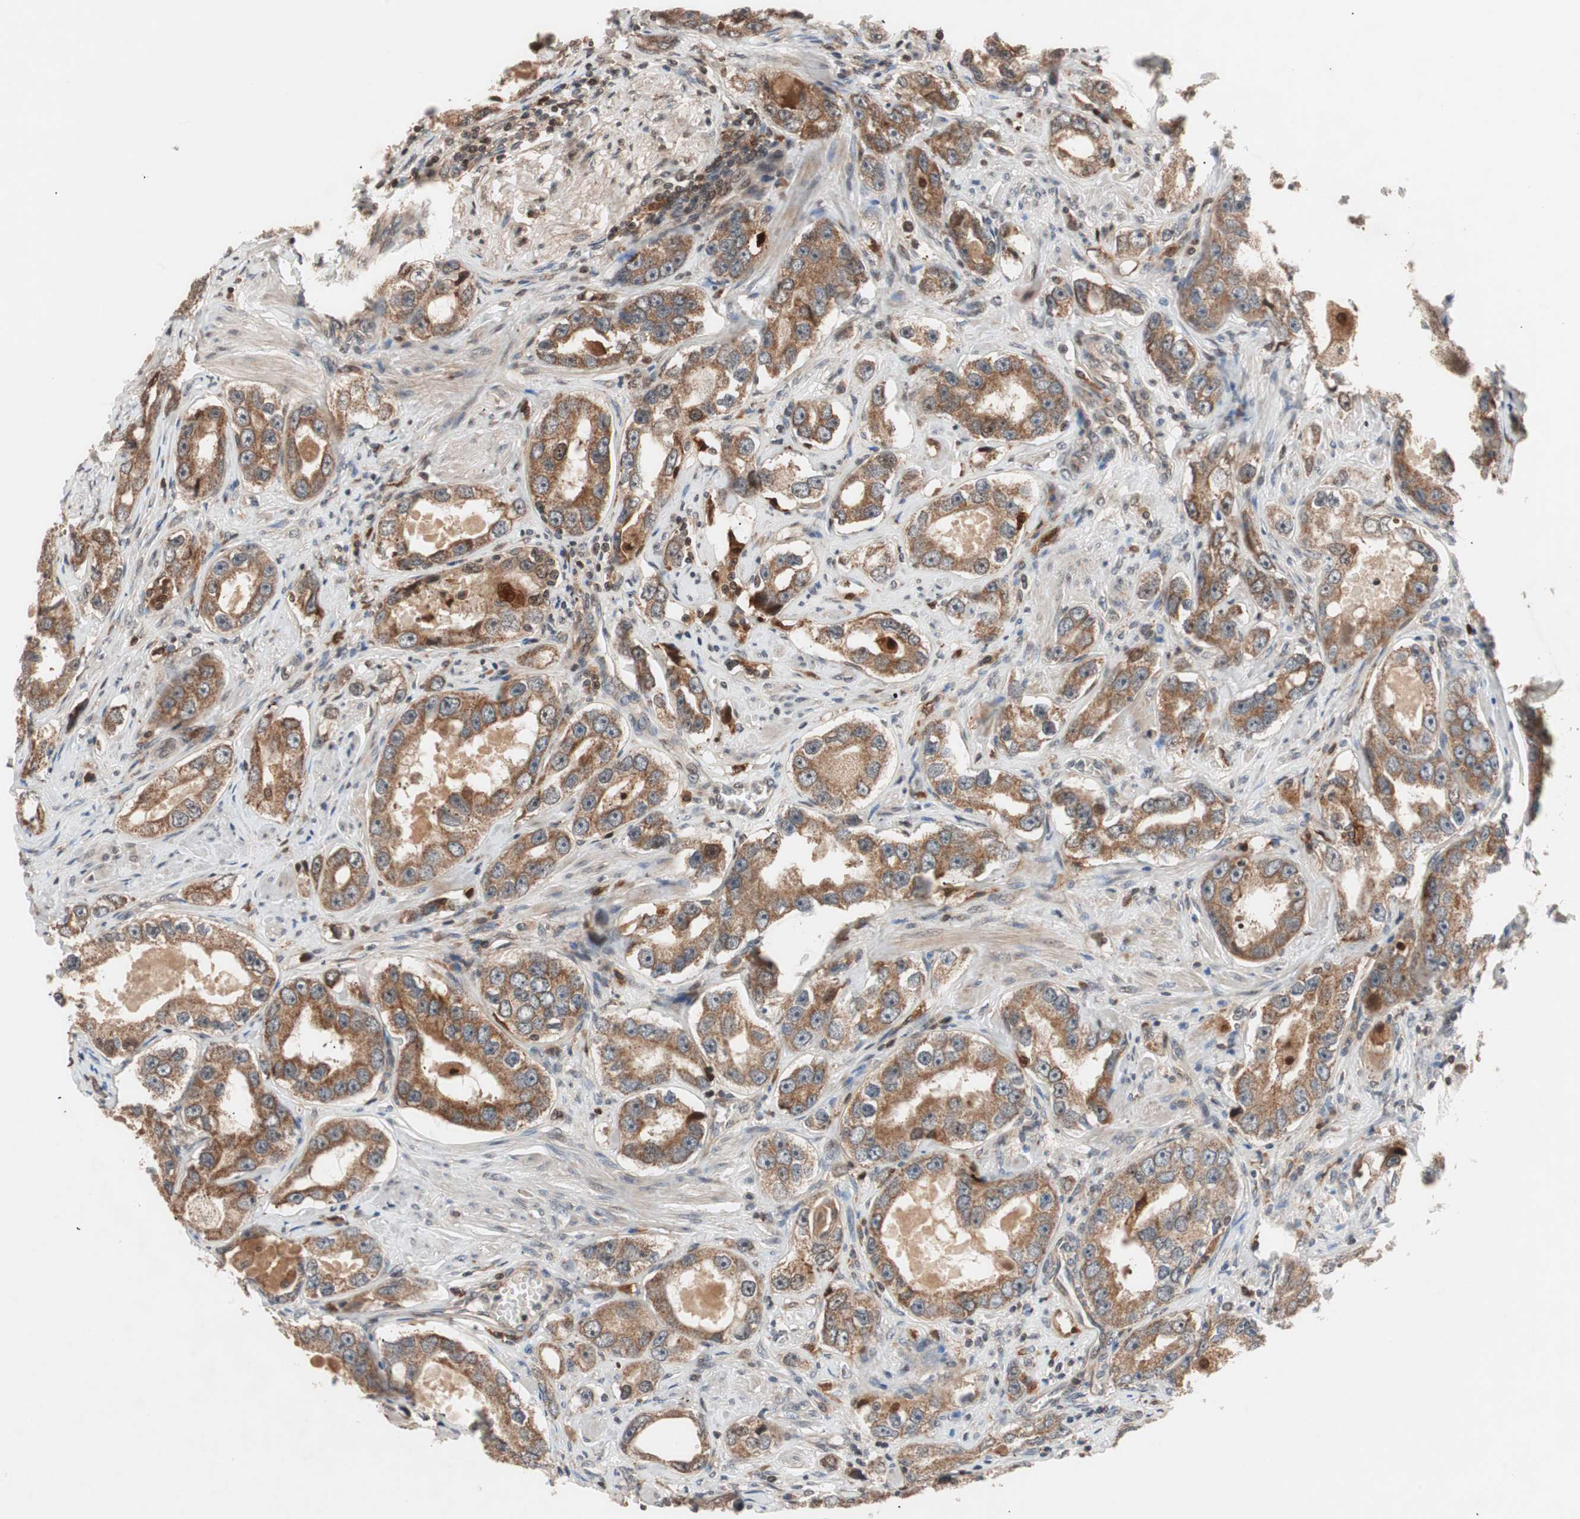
{"staining": {"intensity": "moderate", "quantity": ">75%", "location": "cytoplasmic/membranous"}, "tissue": "prostate cancer", "cell_type": "Tumor cells", "image_type": "cancer", "snomed": [{"axis": "morphology", "description": "Adenocarcinoma, High grade"}, {"axis": "topography", "description": "Prostate"}], "caption": "Immunohistochemical staining of prostate cancer displays medium levels of moderate cytoplasmic/membranous protein staining in about >75% of tumor cells.", "gene": "NF2", "patient": {"sex": "male", "age": 63}}